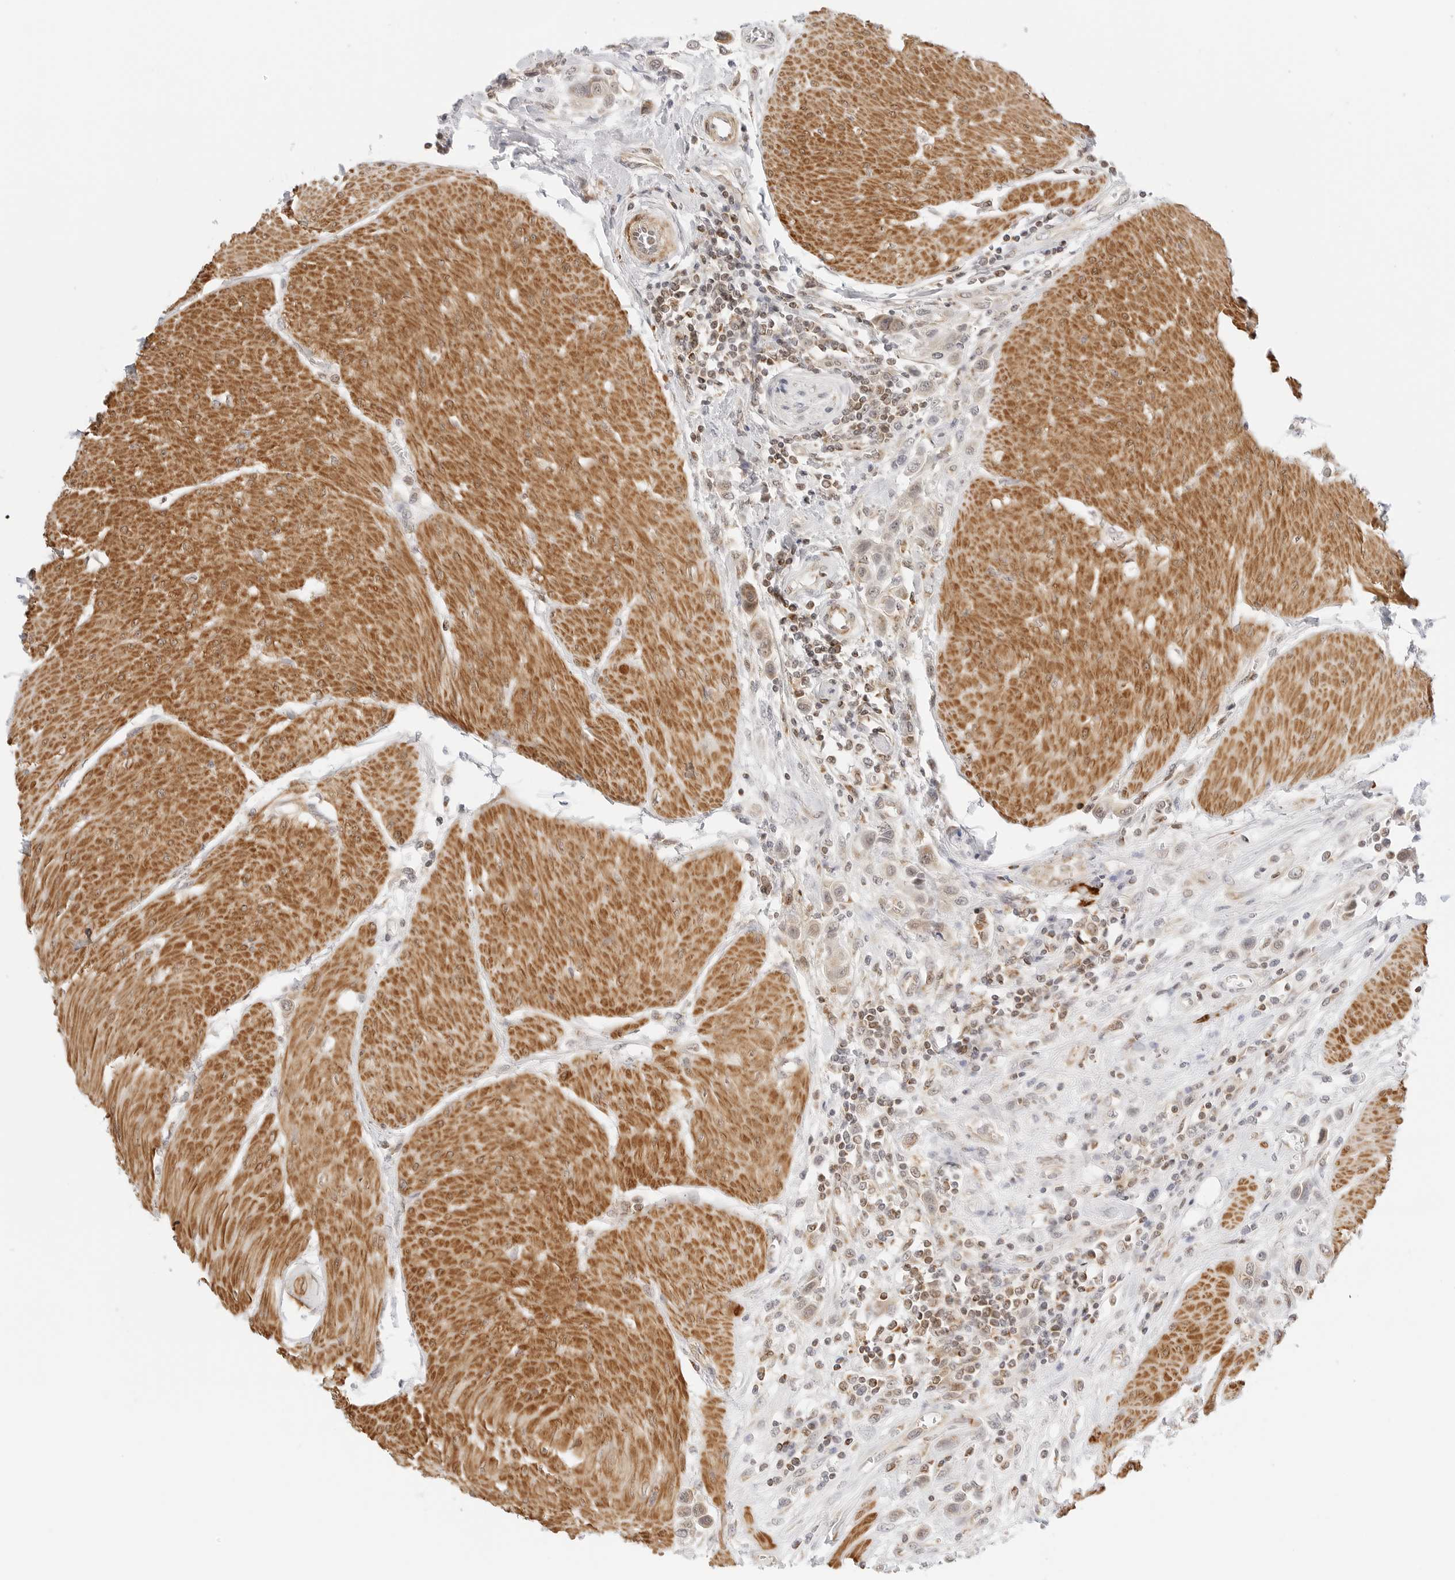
{"staining": {"intensity": "weak", "quantity": "25%-75%", "location": "cytoplasmic/membranous,nuclear"}, "tissue": "urothelial cancer", "cell_type": "Tumor cells", "image_type": "cancer", "snomed": [{"axis": "morphology", "description": "Urothelial carcinoma, High grade"}, {"axis": "topography", "description": "Urinary bladder"}], "caption": "Immunohistochemical staining of human urothelial cancer displays weak cytoplasmic/membranous and nuclear protein staining in about 25%-75% of tumor cells. (brown staining indicates protein expression, while blue staining denotes nuclei).", "gene": "GORAB", "patient": {"sex": "male", "age": 50}}